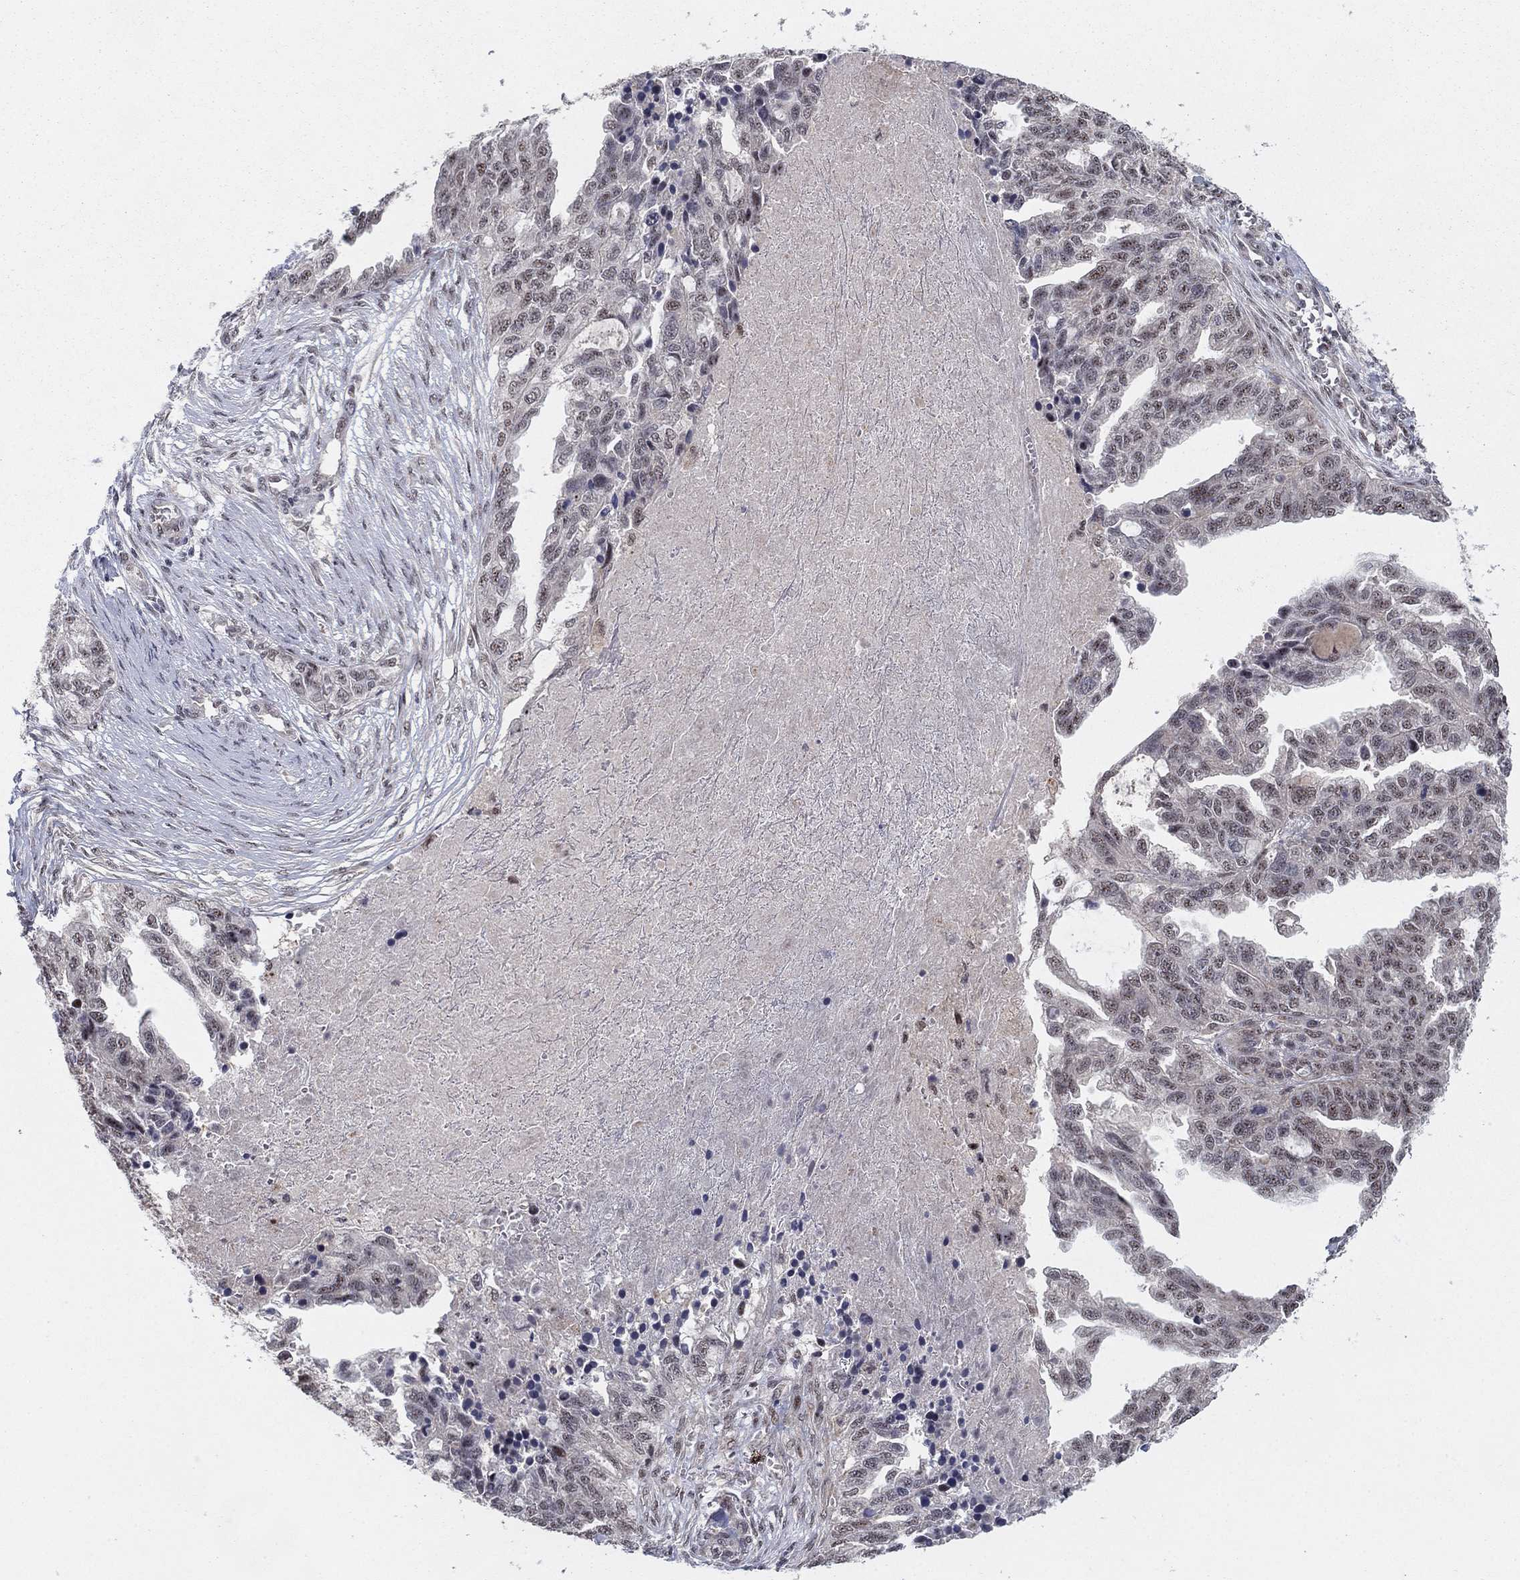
{"staining": {"intensity": "weak", "quantity": "<25%", "location": "cytoplasmic/membranous"}, "tissue": "ovarian cancer", "cell_type": "Tumor cells", "image_type": "cancer", "snomed": [{"axis": "morphology", "description": "Cystadenocarcinoma, serous, NOS"}, {"axis": "topography", "description": "Ovary"}], "caption": "An IHC micrograph of ovarian serous cystadenocarcinoma is shown. There is no staining in tumor cells of ovarian serous cystadenocarcinoma.", "gene": "ZNF395", "patient": {"sex": "female", "age": 51}}